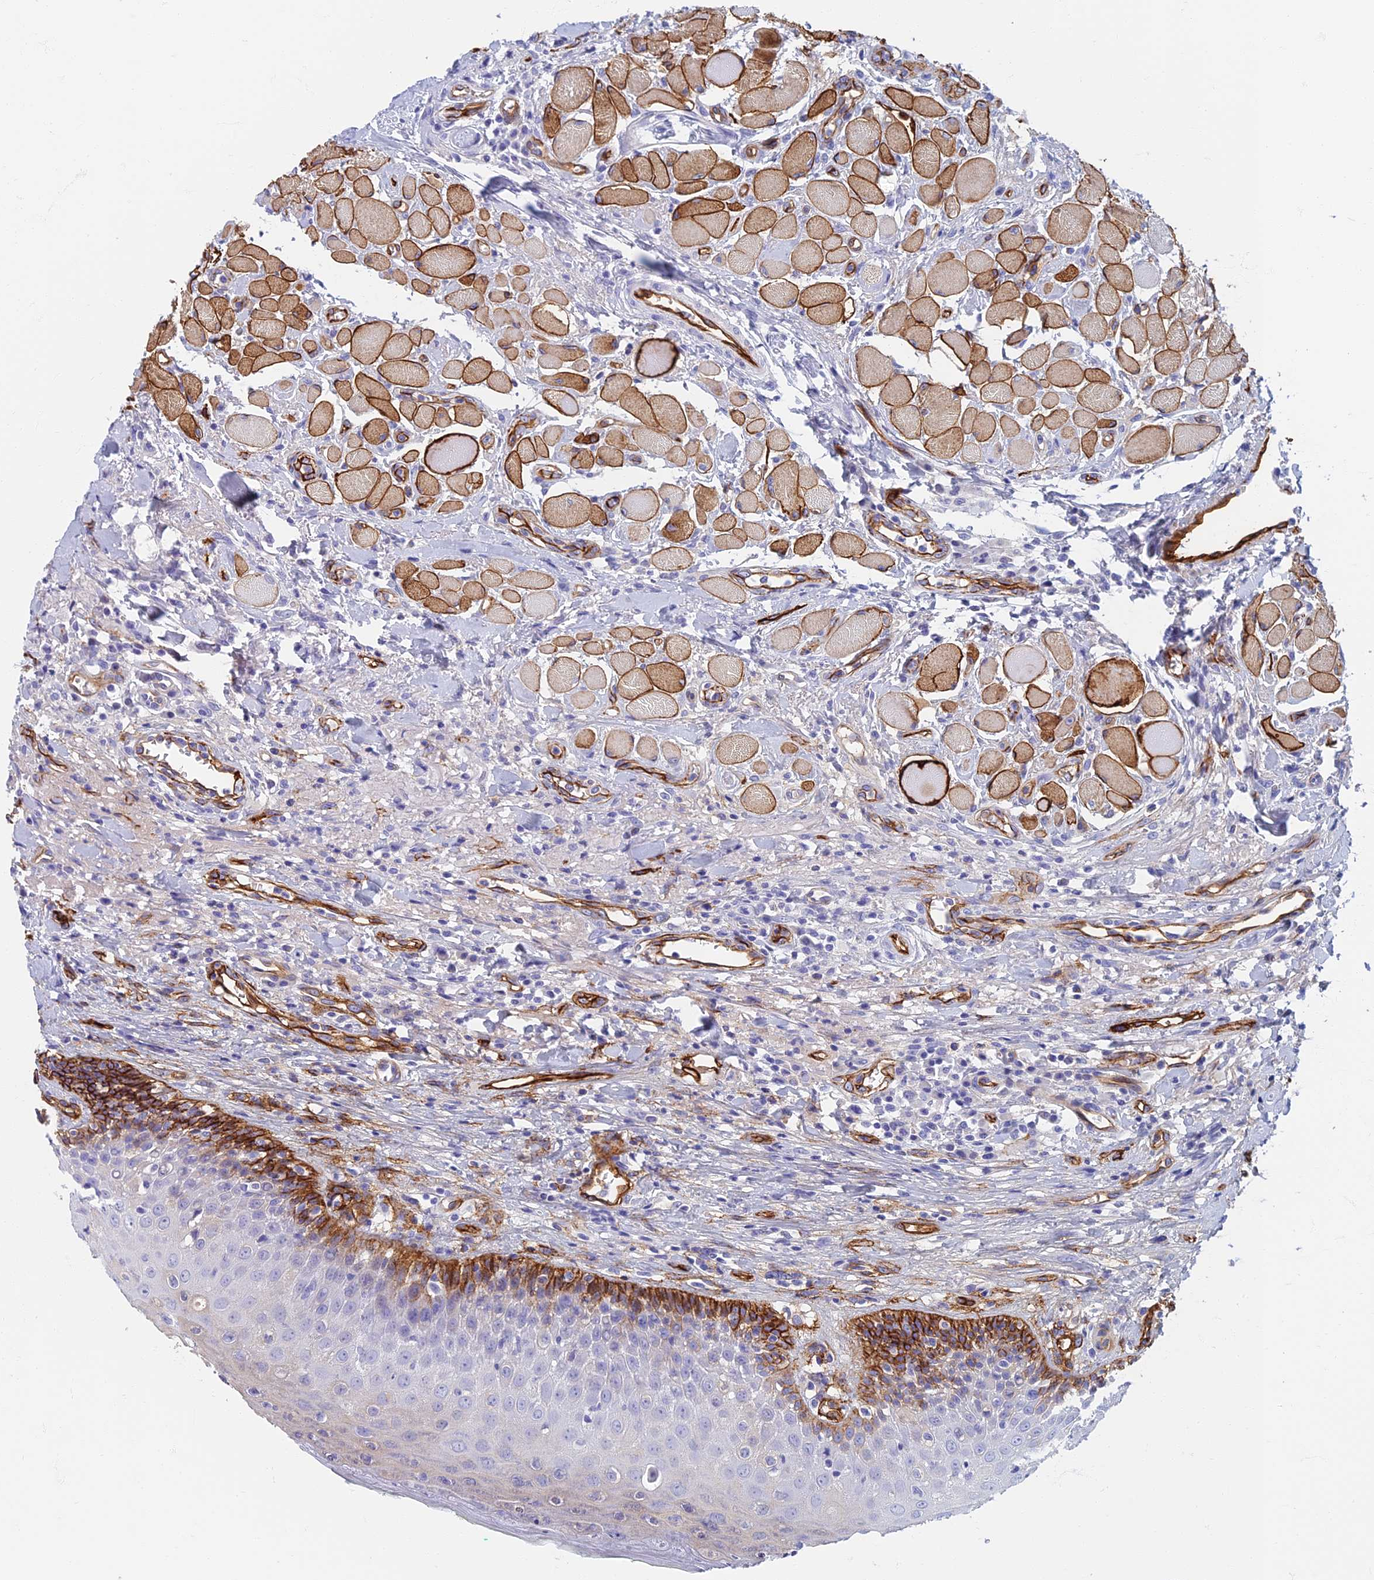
{"staining": {"intensity": "strong", "quantity": "<25%", "location": "cytoplasmic/membranous"}, "tissue": "oral mucosa", "cell_type": "Squamous epithelial cells", "image_type": "normal", "snomed": [{"axis": "morphology", "description": "Normal tissue, NOS"}, {"axis": "topography", "description": "Oral tissue"}], "caption": "Squamous epithelial cells display strong cytoplasmic/membranous positivity in about <25% of cells in unremarkable oral mucosa.", "gene": "ETFRF1", "patient": {"sex": "female", "age": 70}}